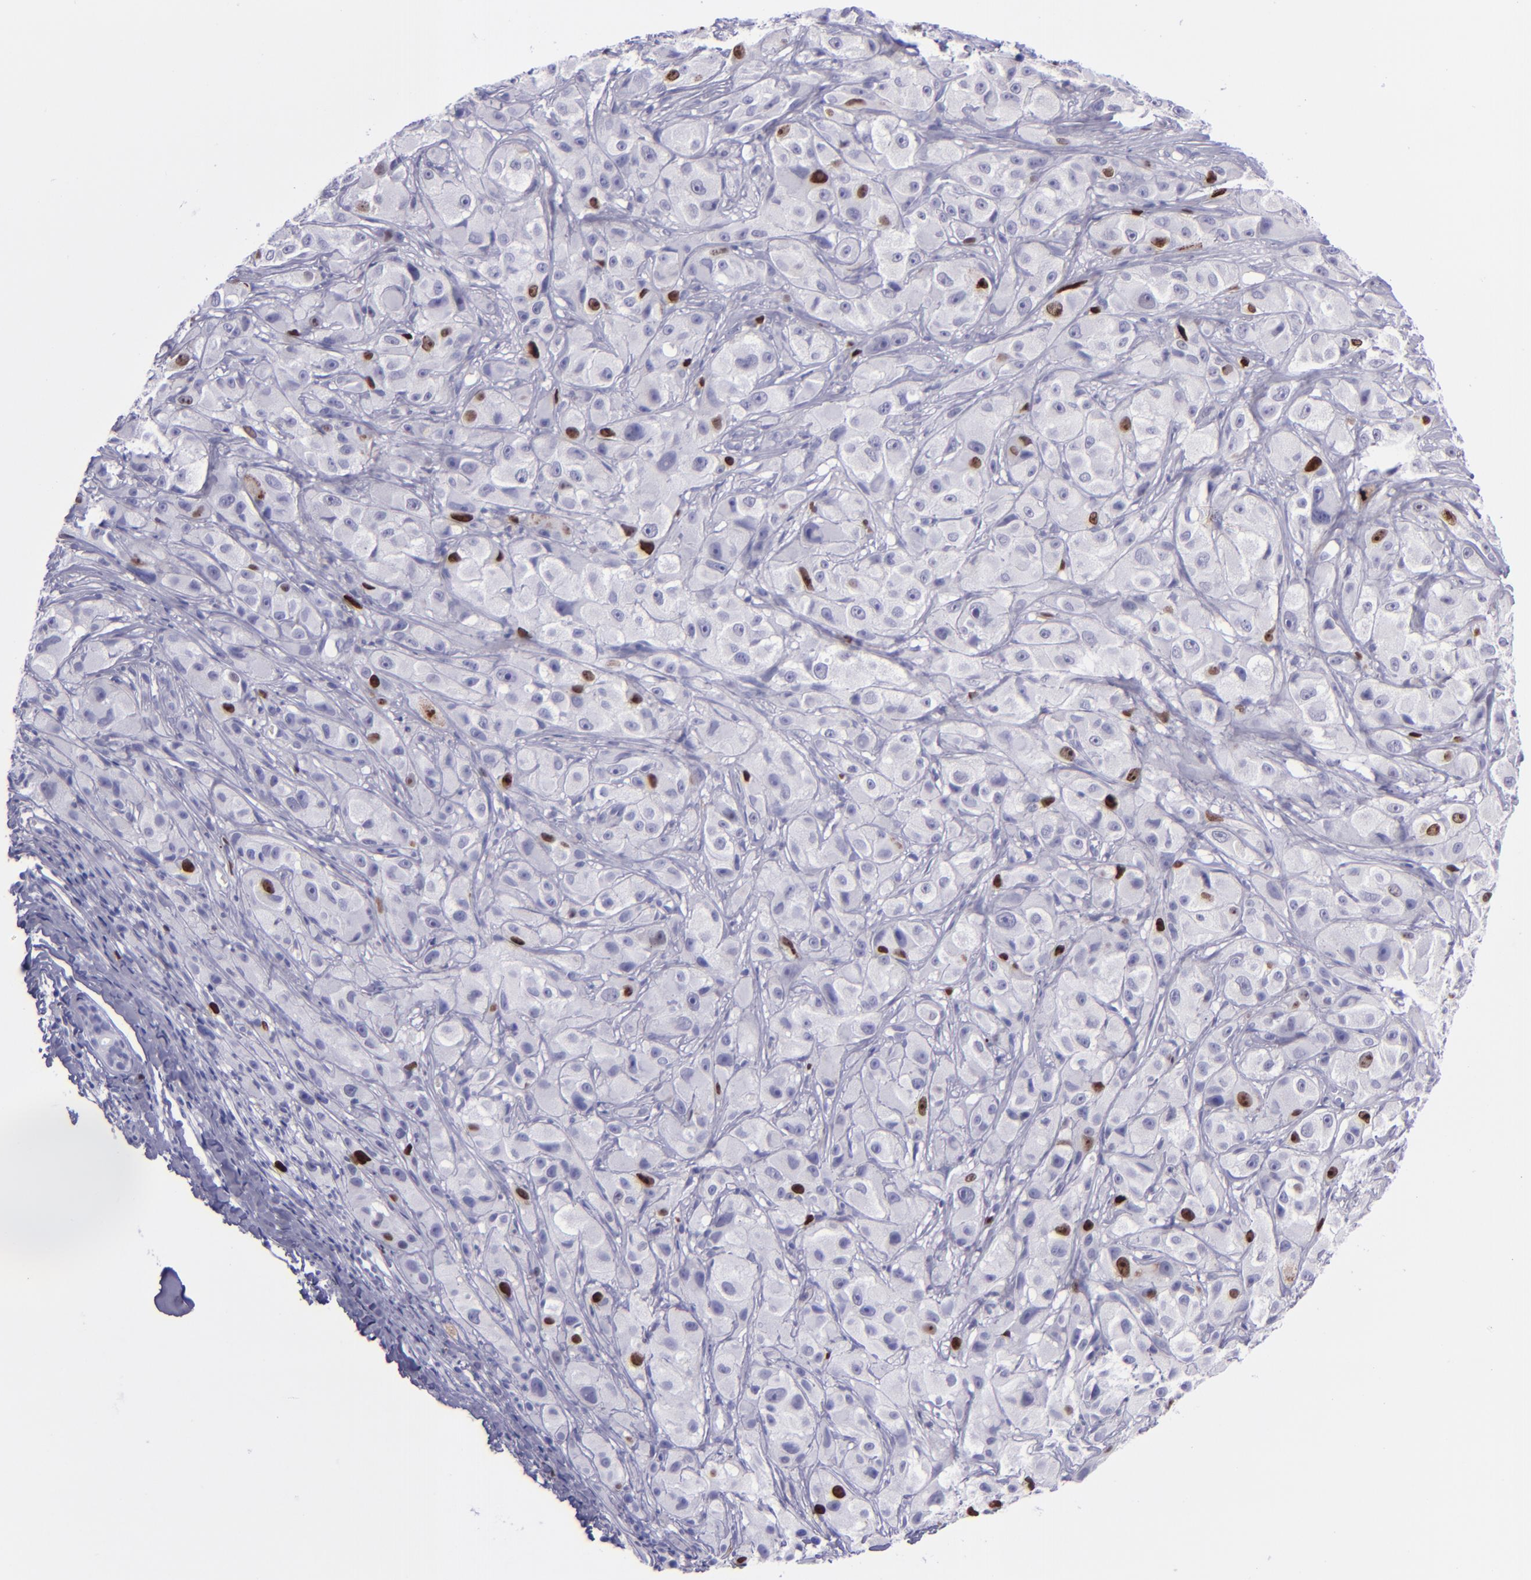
{"staining": {"intensity": "strong", "quantity": "<25%", "location": "nuclear"}, "tissue": "melanoma", "cell_type": "Tumor cells", "image_type": "cancer", "snomed": [{"axis": "morphology", "description": "Malignant melanoma, NOS"}, {"axis": "topography", "description": "Skin"}], "caption": "Protein staining by IHC shows strong nuclear expression in about <25% of tumor cells in melanoma. Nuclei are stained in blue.", "gene": "TOP2A", "patient": {"sex": "male", "age": 56}}